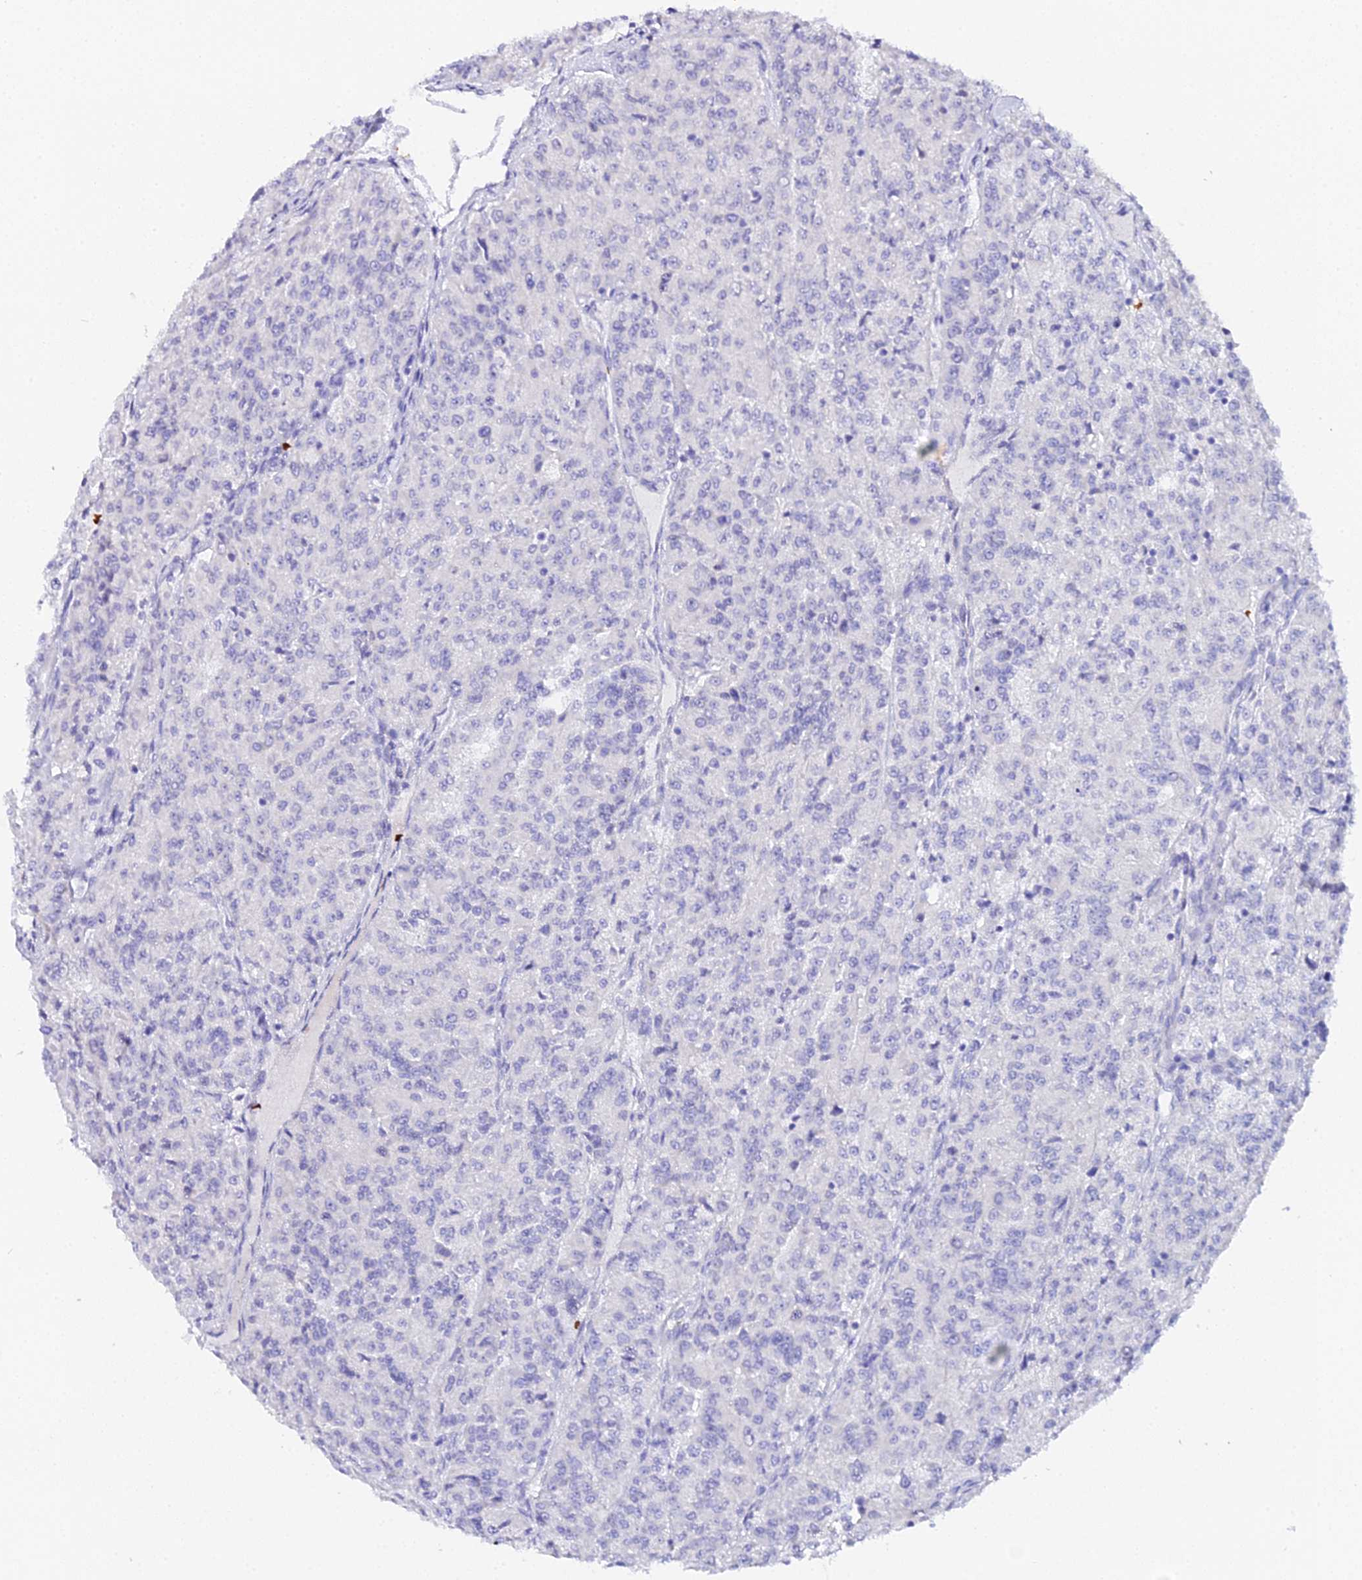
{"staining": {"intensity": "negative", "quantity": "none", "location": "none"}, "tissue": "renal cancer", "cell_type": "Tumor cells", "image_type": "cancer", "snomed": [{"axis": "morphology", "description": "Adenocarcinoma, NOS"}, {"axis": "topography", "description": "Kidney"}], "caption": "This is a micrograph of IHC staining of renal cancer, which shows no staining in tumor cells.", "gene": "CFAP45", "patient": {"sex": "female", "age": 63}}